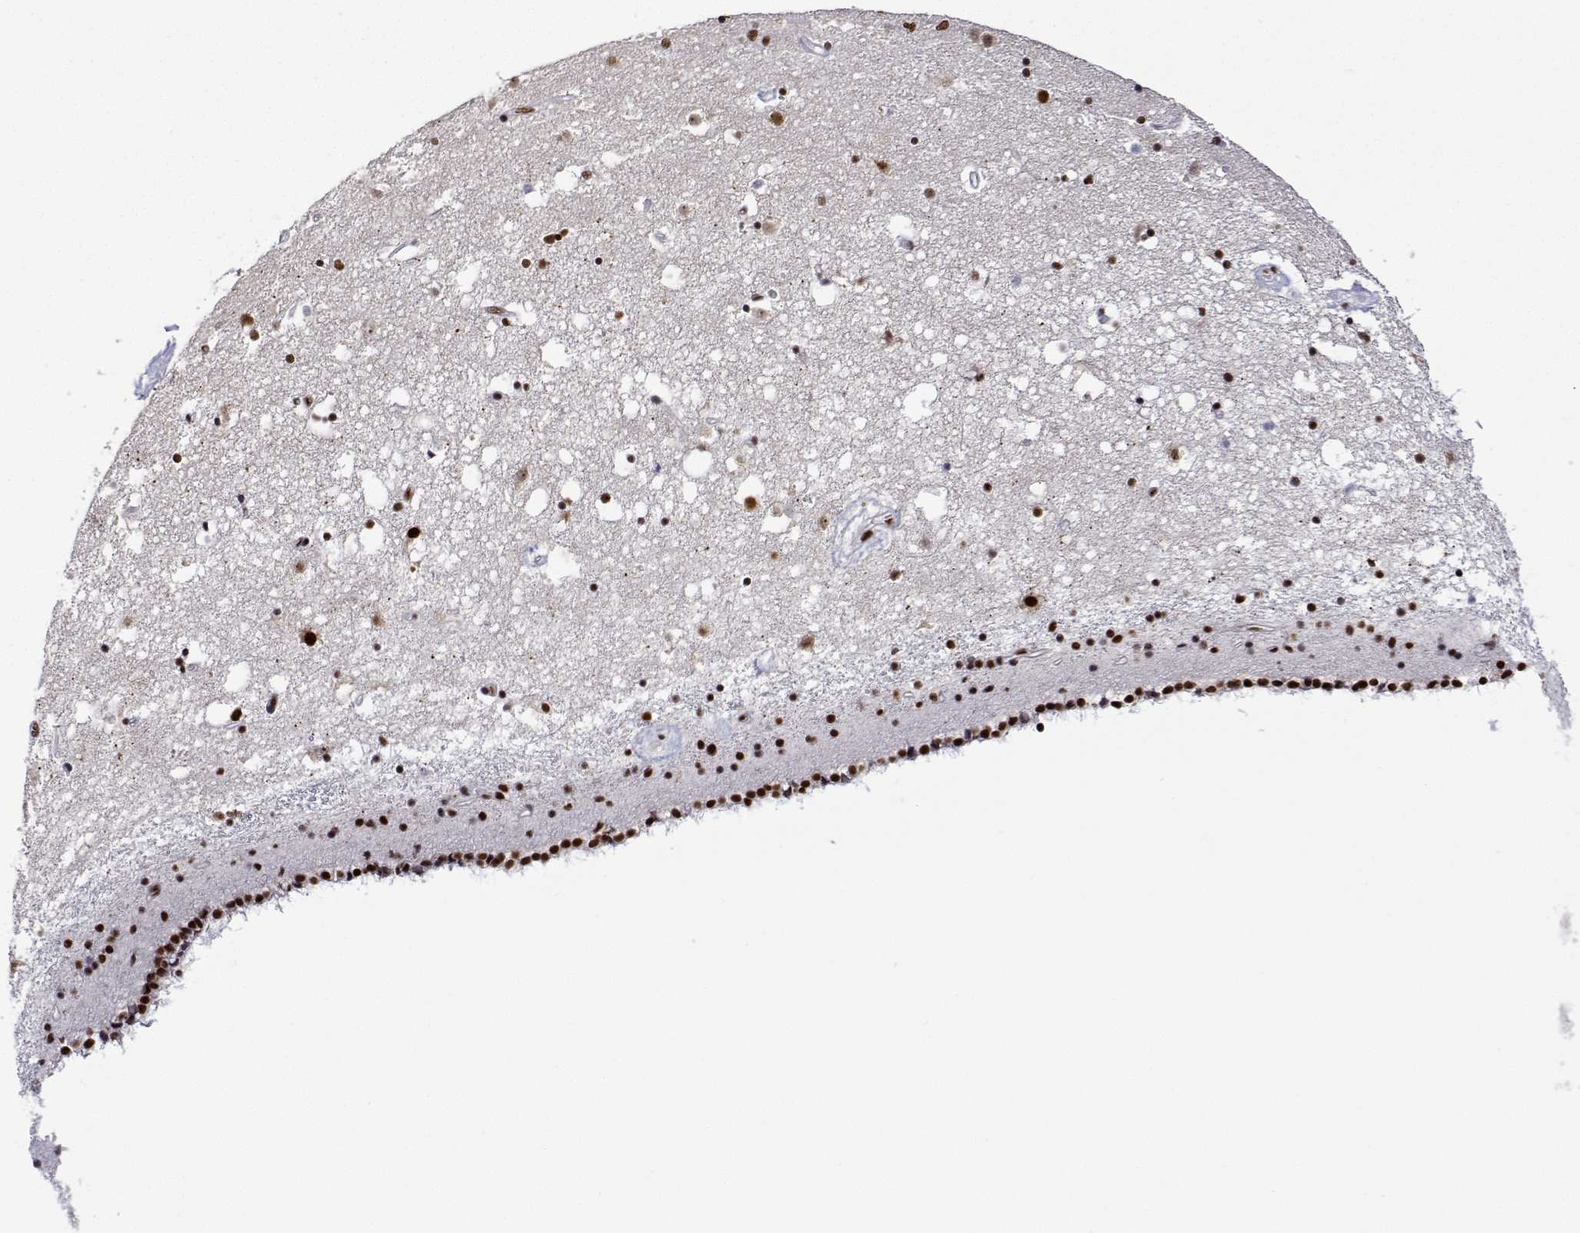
{"staining": {"intensity": "moderate", "quantity": ">75%", "location": "nuclear"}, "tissue": "caudate", "cell_type": "Glial cells", "image_type": "normal", "snomed": [{"axis": "morphology", "description": "Normal tissue, NOS"}, {"axis": "topography", "description": "Lateral ventricle wall"}], "caption": "DAB immunohistochemical staining of benign caudate demonstrates moderate nuclear protein staining in about >75% of glial cells. (Brightfield microscopy of DAB IHC at high magnification).", "gene": "ADAR", "patient": {"sex": "female", "age": 71}}